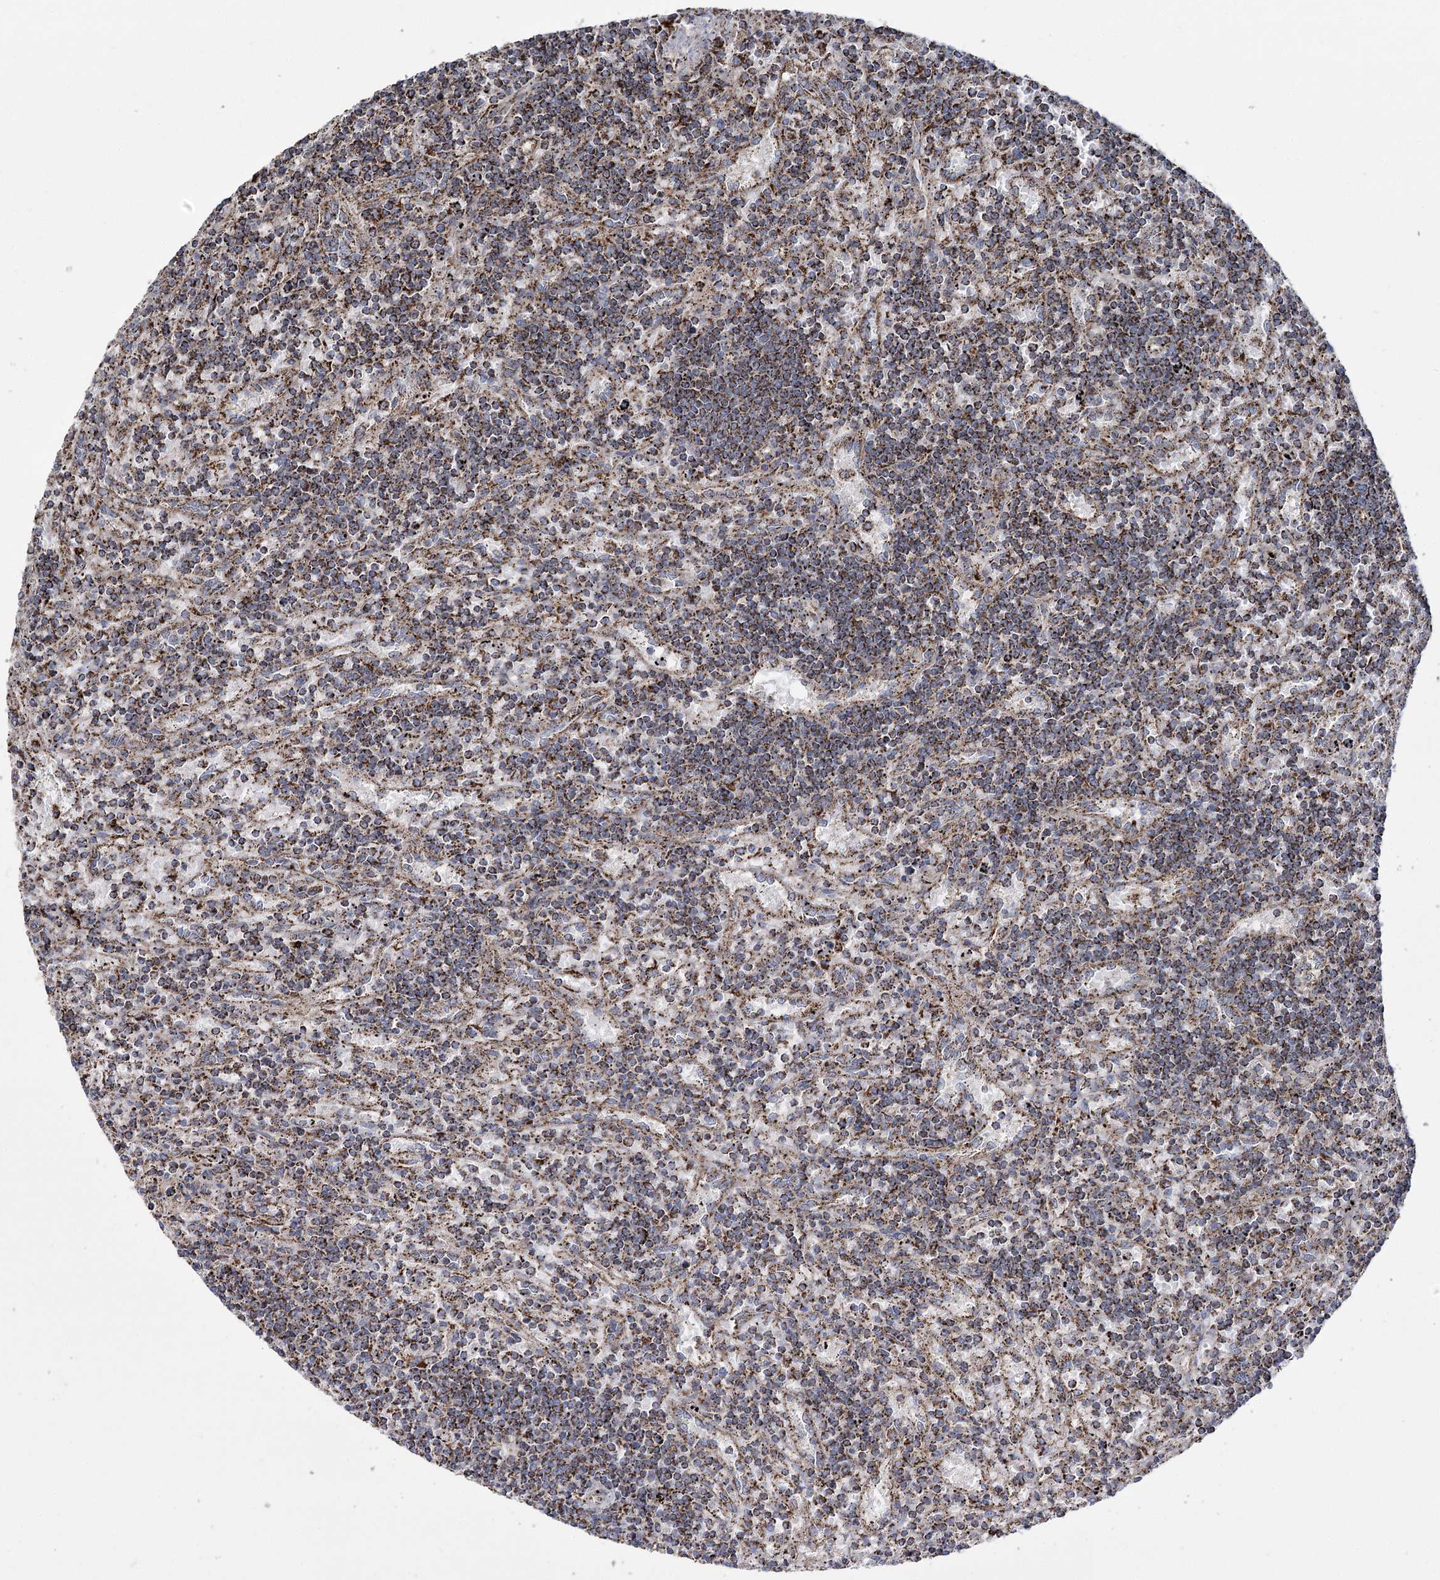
{"staining": {"intensity": "strong", "quantity": "25%-75%", "location": "cytoplasmic/membranous"}, "tissue": "lymphoma", "cell_type": "Tumor cells", "image_type": "cancer", "snomed": [{"axis": "morphology", "description": "Malignant lymphoma, non-Hodgkin's type, Low grade"}, {"axis": "topography", "description": "Spleen"}], "caption": "Malignant lymphoma, non-Hodgkin's type (low-grade) was stained to show a protein in brown. There is high levels of strong cytoplasmic/membranous staining in approximately 25%-75% of tumor cells.", "gene": "RANBP3L", "patient": {"sex": "male", "age": 76}}